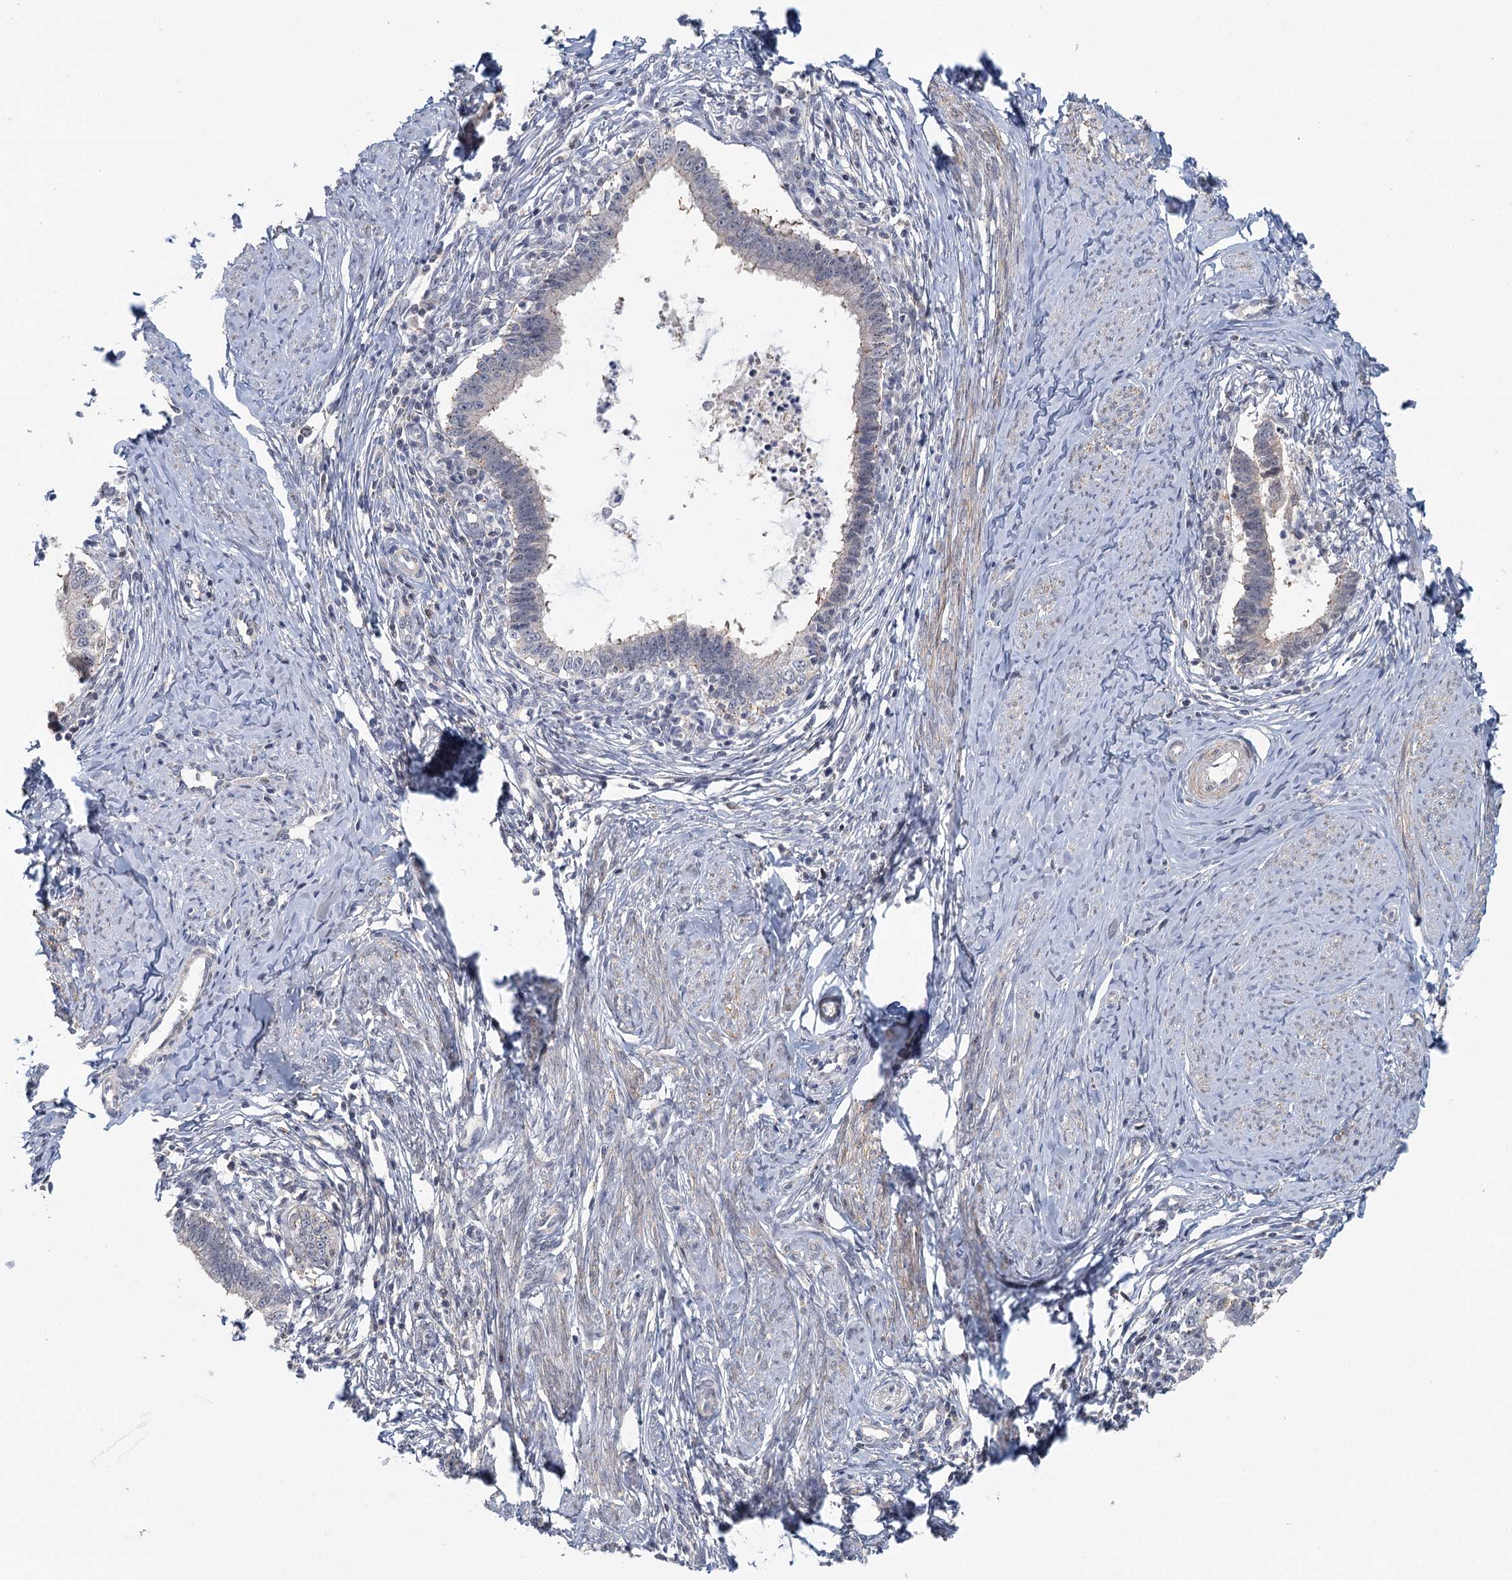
{"staining": {"intensity": "negative", "quantity": "none", "location": "none"}, "tissue": "cervical cancer", "cell_type": "Tumor cells", "image_type": "cancer", "snomed": [{"axis": "morphology", "description": "Adenocarcinoma, NOS"}, {"axis": "topography", "description": "Cervix"}], "caption": "The histopathology image shows no staining of tumor cells in cervical adenocarcinoma. (DAB (3,3'-diaminobenzidine) IHC with hematoxylin counter stain).", "gene": "GPATCH11", "patient": {"sex": "female", "age": 36}}